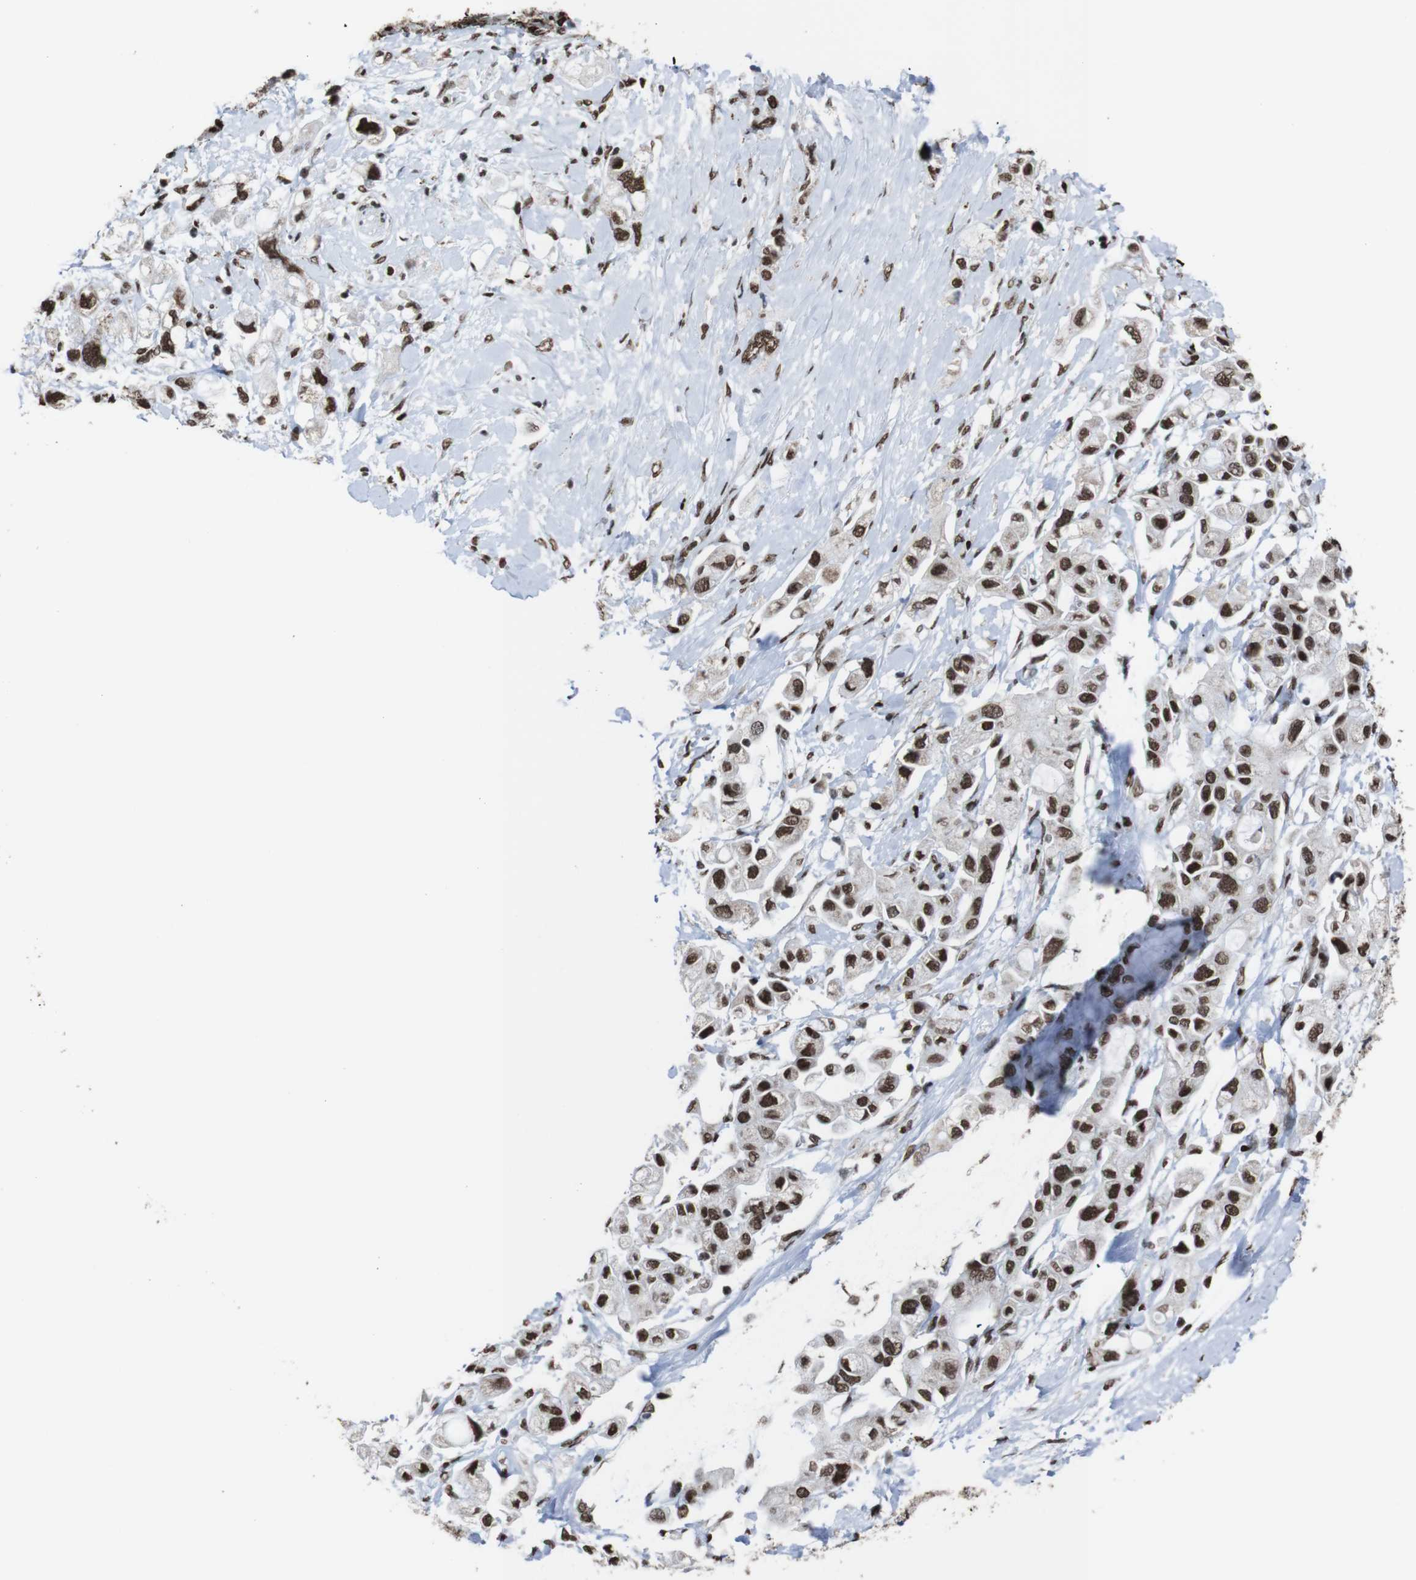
{"staining": {"intensity": "strong", "quantity": ">75%", "location": "nuclear"}, "tissue": "pancreatic cancer", "cell_type": "Tumor cells", "image_type": "cancer", "snomed": [{"axis": "morphology", "description": "Adenocarcinoma, NOS"}, {"axis": "topography", "description": "Pancreas"}], "caption": "This is an image of IHC staining of pancreatic cancer (adenocarcinoma), which shows strong expression in the nuclear of tumor cells.", "gene": "ROMO1", "patient": {"sex": "female", "age": 56}}